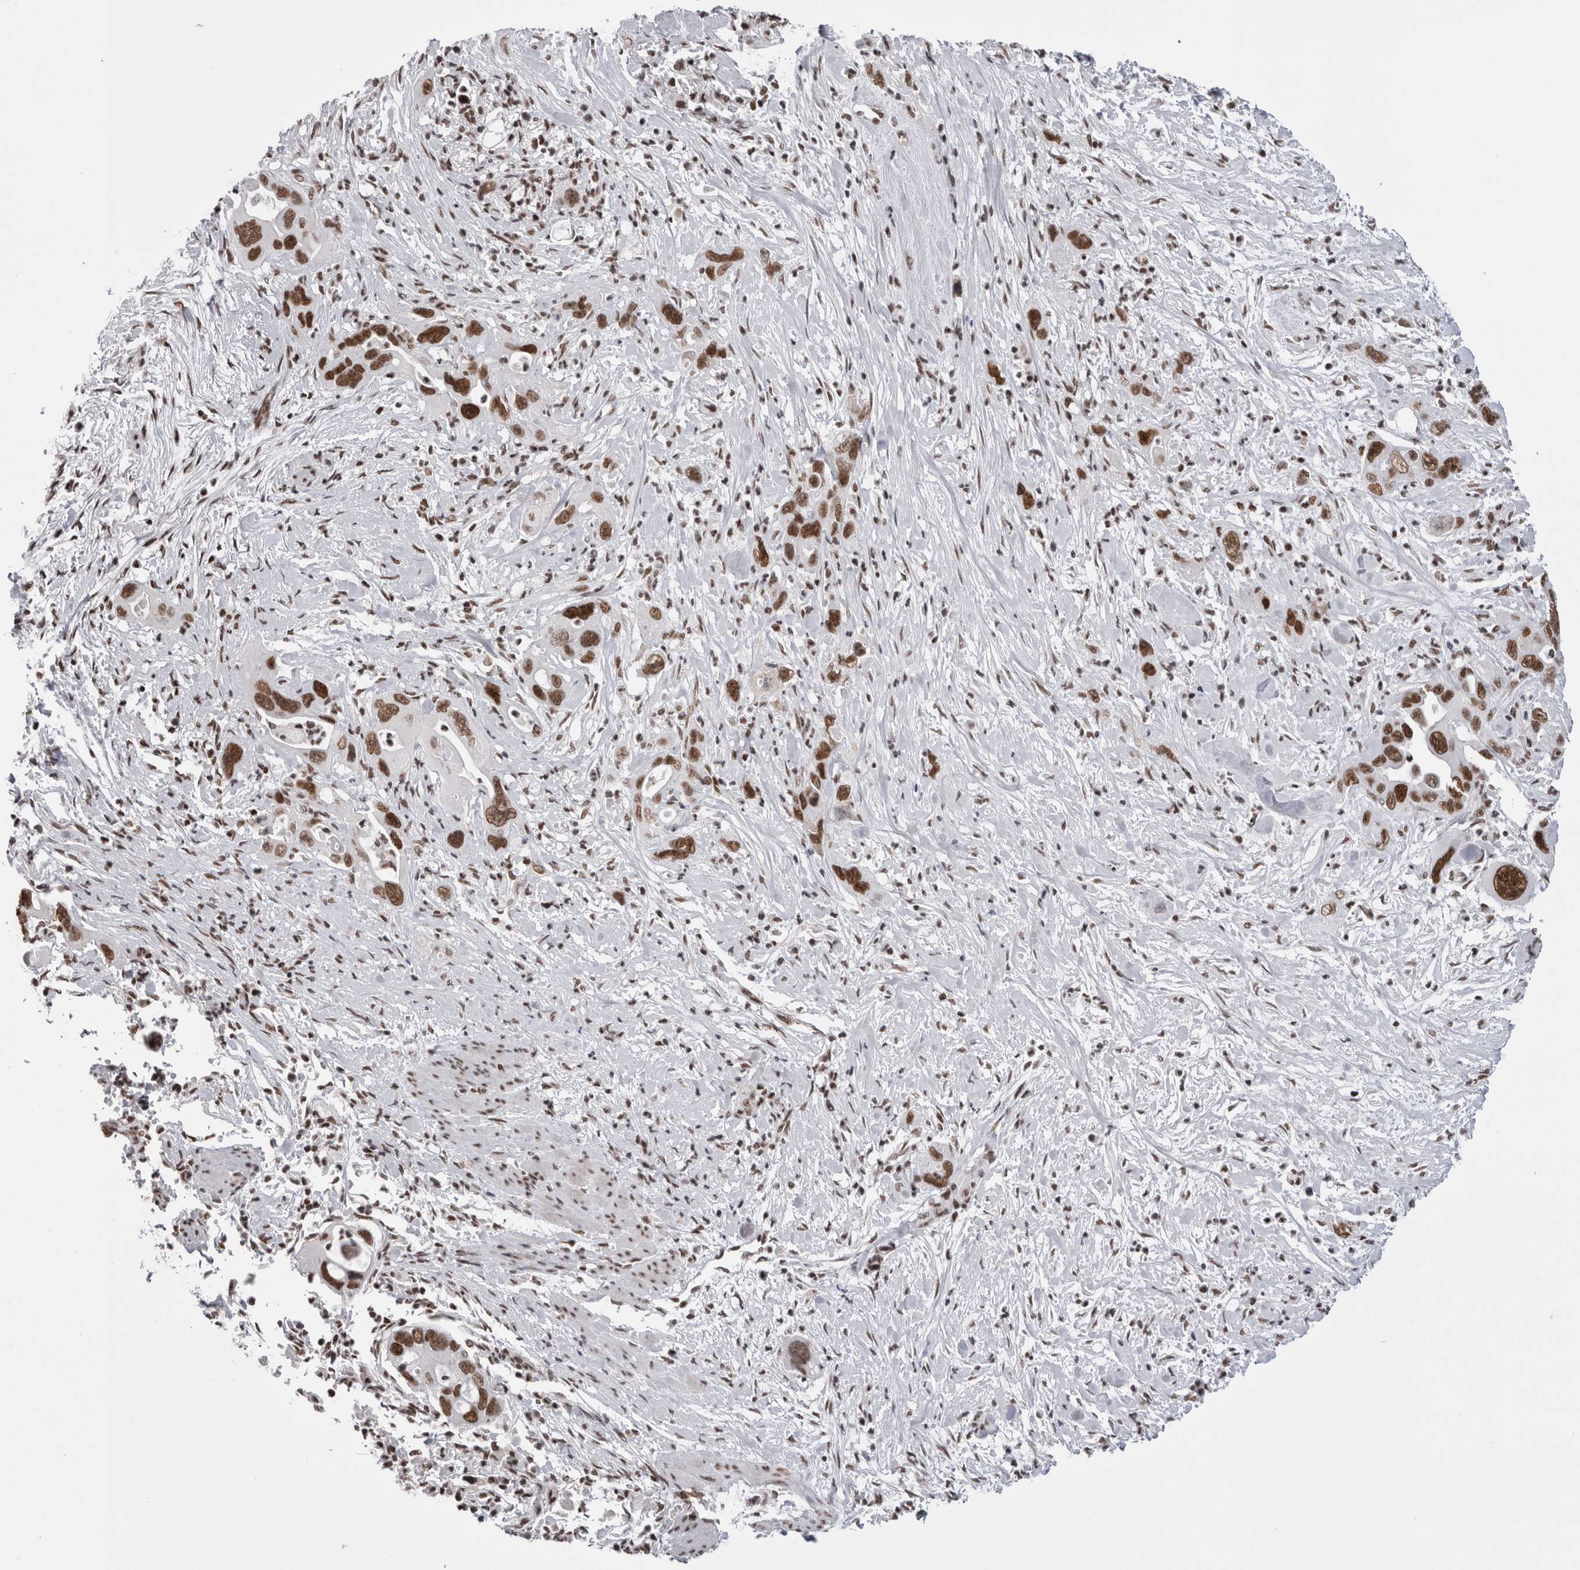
{"staining": {"intensity": "strong", "quantity": ">75%", "location": "nuclear"}, "tissue": "pancreatic cancer", "cell_type": "Tumor cells", "image_type": "cancer", "snomed": [{"axis": "morphology", "description": "Adenocarcinoma, NOS"}, {"axis": "topography", "description": "Pancreas"}], "caption": "Protein expression by immunohistochemistry exhibits strong nuclear staining in approximately >75% of tumor cells in adenocarcinoma (pancreatic).", "gene": "SMC1A", "patient": {"sex": "female", "age": 70}}